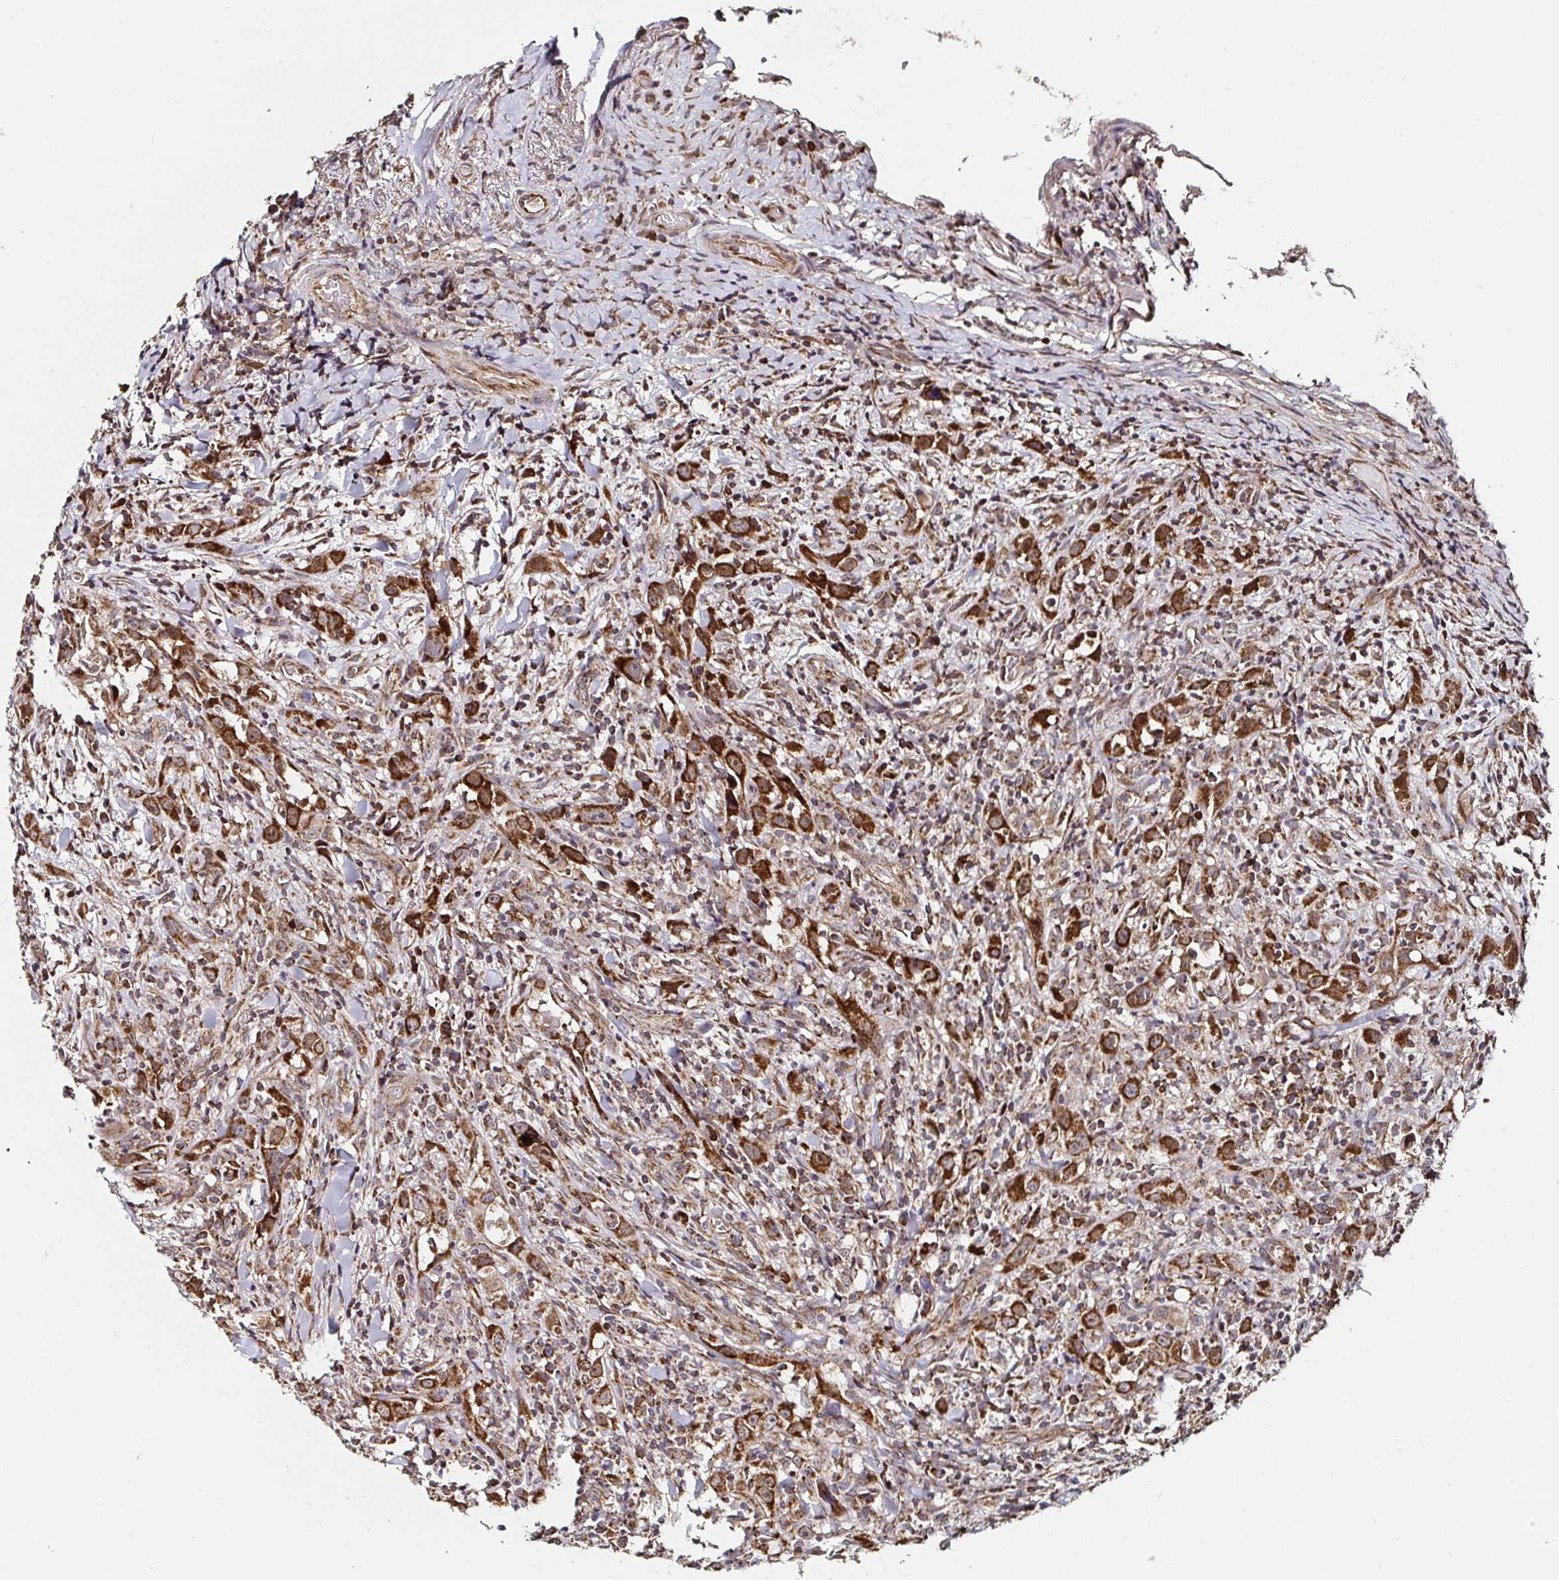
{"staining": {"intensity": "strong", "quantity": ">75%", "location": "cytoplasmic/membranous"}, "tissue": "head and neck cancer", "cell_type": "Tumor cells", "image_type": "cancer", "snomed": [{"axis": "morphology", "description": "Squamous cell carcinoma, NOS"}, {"axis": "topography", "description": "Head-Neck"}], "caption": "Squamous cell carcinoma (head and neck) stained for a protein (brown) reveals strong cytoplasmic/membranous positive expression in approximately >75% of tumor cells.", "gene": "ATAD3B", "patient": {"sex": "female", "age": 95}}